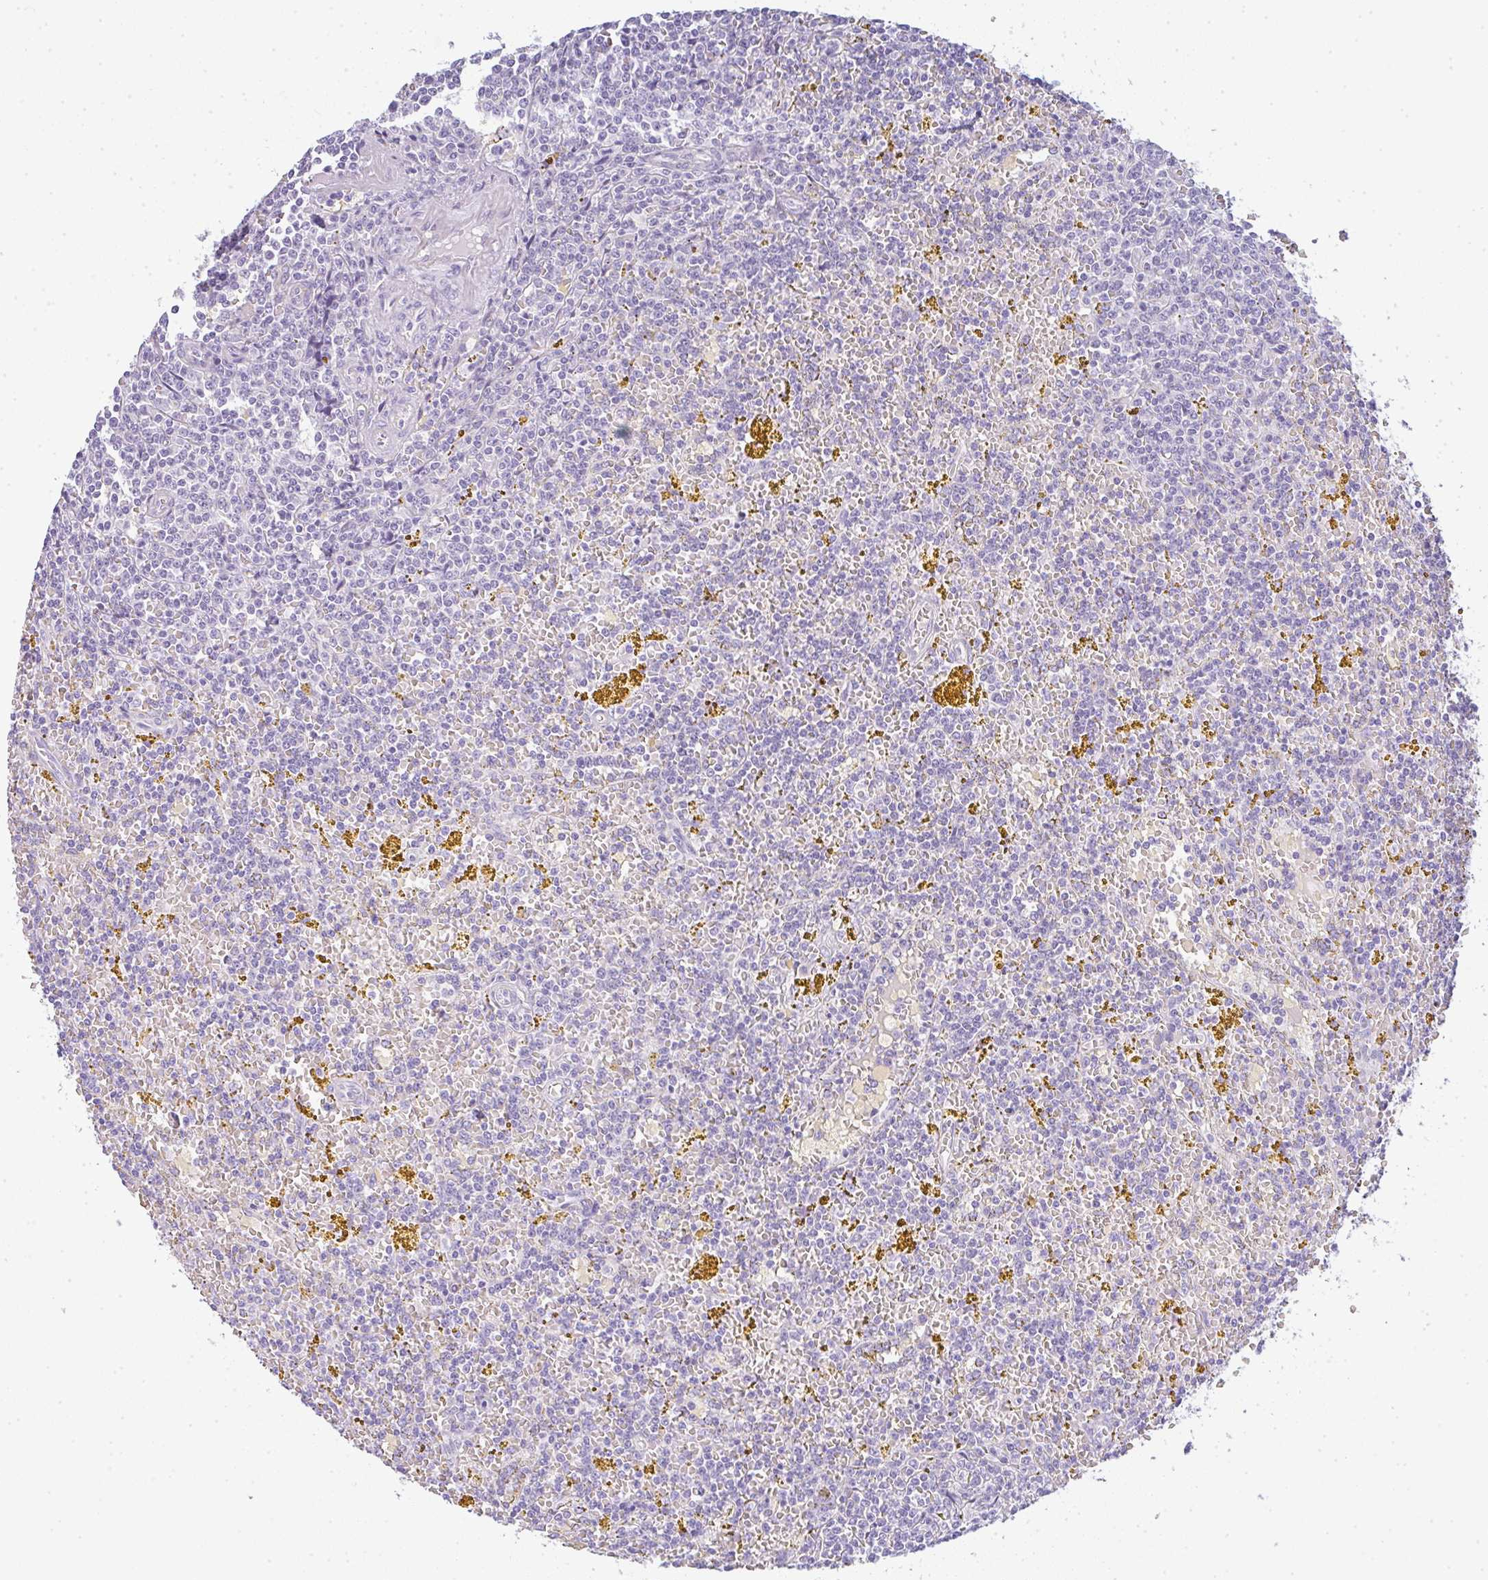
{"staining": {"intensity": "negative", "quantity": "none", "location": "none"}, "tissue": "lymphoma", "cell_type": "Tumor cells", "image_type": "cancer", "snomed": [{"axis": "morphology", "description": "Malignant lymphoma, non-Hodgkin's type, Low grade"}, {"axis": "topography", "description": "Spleen"}, {"axis": "topography", "description": "Lymph node"}], "caption": "This is an IHC image of low-grade malignant lymphoma, non-Hodgkin's type. There is no expression in tumor cells.", "gene": "LPAR4", "patient": {"sex": "female", "age": 66}}